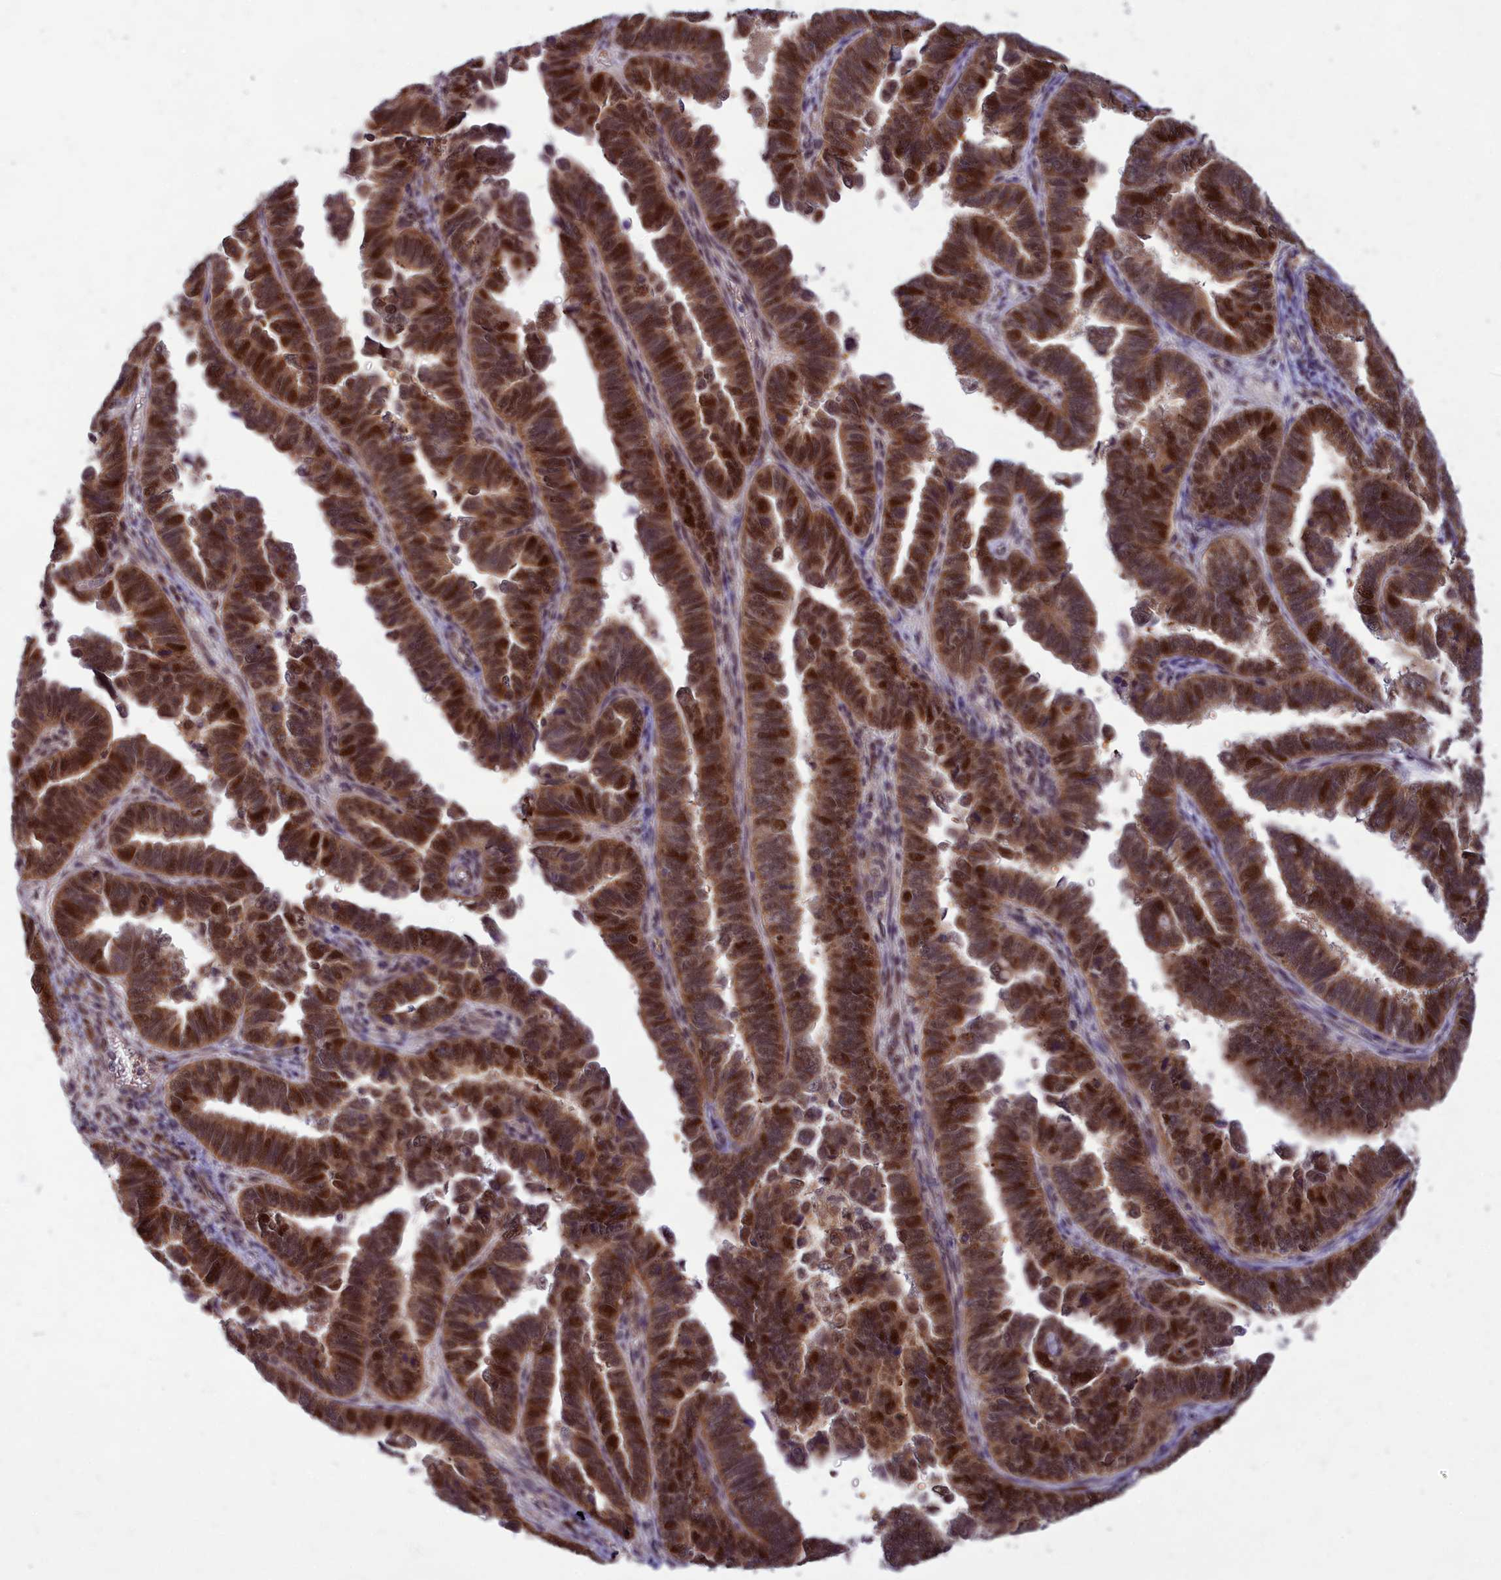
{"staining": {"intensity": "strong", "quantity": ">75%", "location": "nuclear"}, "tissue": "endometrial cancer", "cell_type": "Tumor cells", "image_type": "cancer", "snomed": [{"axis": "morphology", "description": "Adenocarcinoma, NOS"}, {"axis": "topography", "description": "Endometrium"}], "caption": "Immunohistochemistry (DAB (3,3'-diaminobenzidine)) staining of endometrial cancer (adenocarcinoma) reveals strong nuclear protein staining in about >75% of tumor cells.", "gene": "EARS2", "patient": {"sex": "female", "age": 75}}